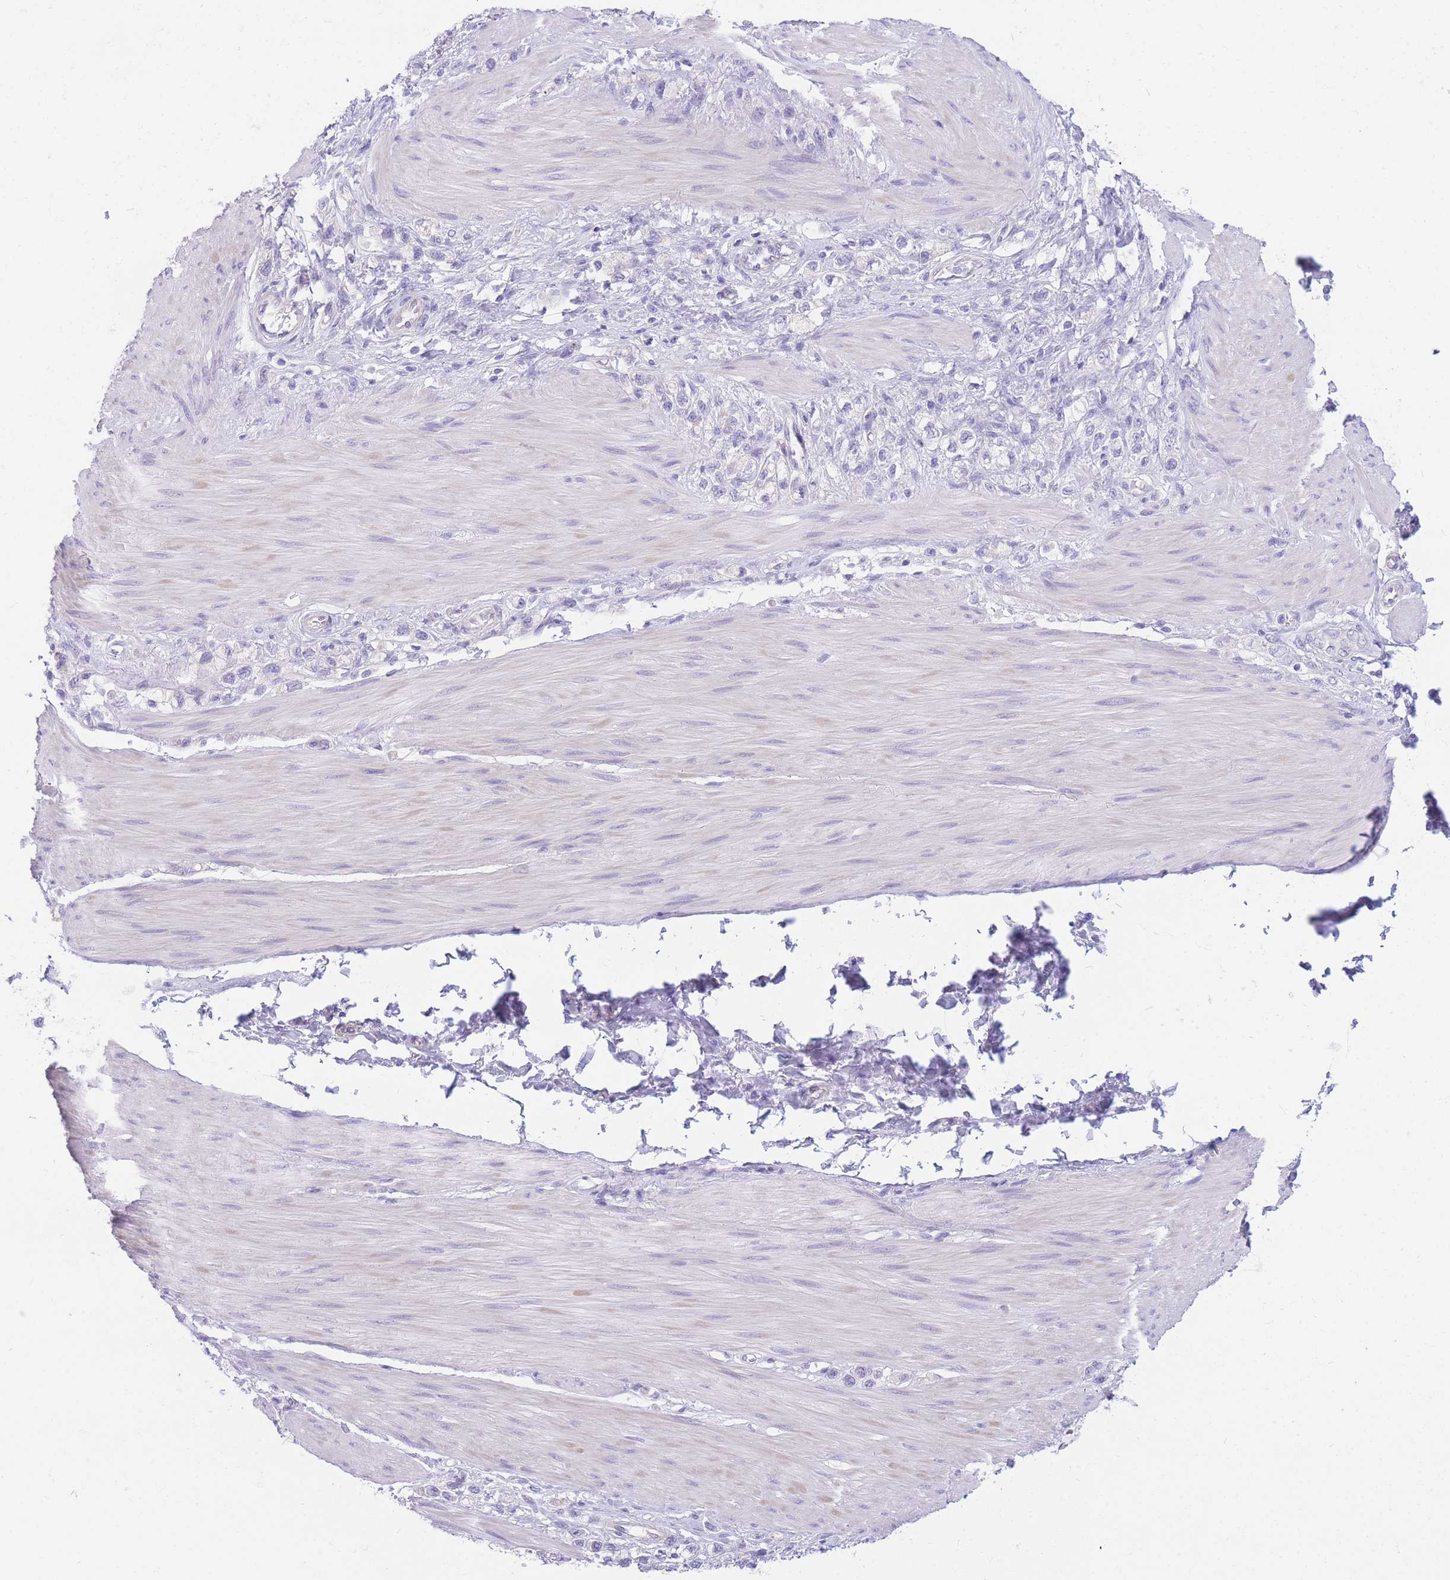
{"staining": {"intensity": "negative", "quantity": "none", "location": "none"}, "tissue": "stomach cancer", "cell_type": "Tumor cells", "image_type": "cancer", "snomed": [{"axis": "morphology", "description": "Adenocarcinoma, NOS"}, {"axis": "topography", "description": "Stomach"}], "caption": "Tumor cells are negative for brown protein staining in stomach adenocarcinoma.", "gene": "ZNF311", "patient": {"sex": "female", "age": 65}}